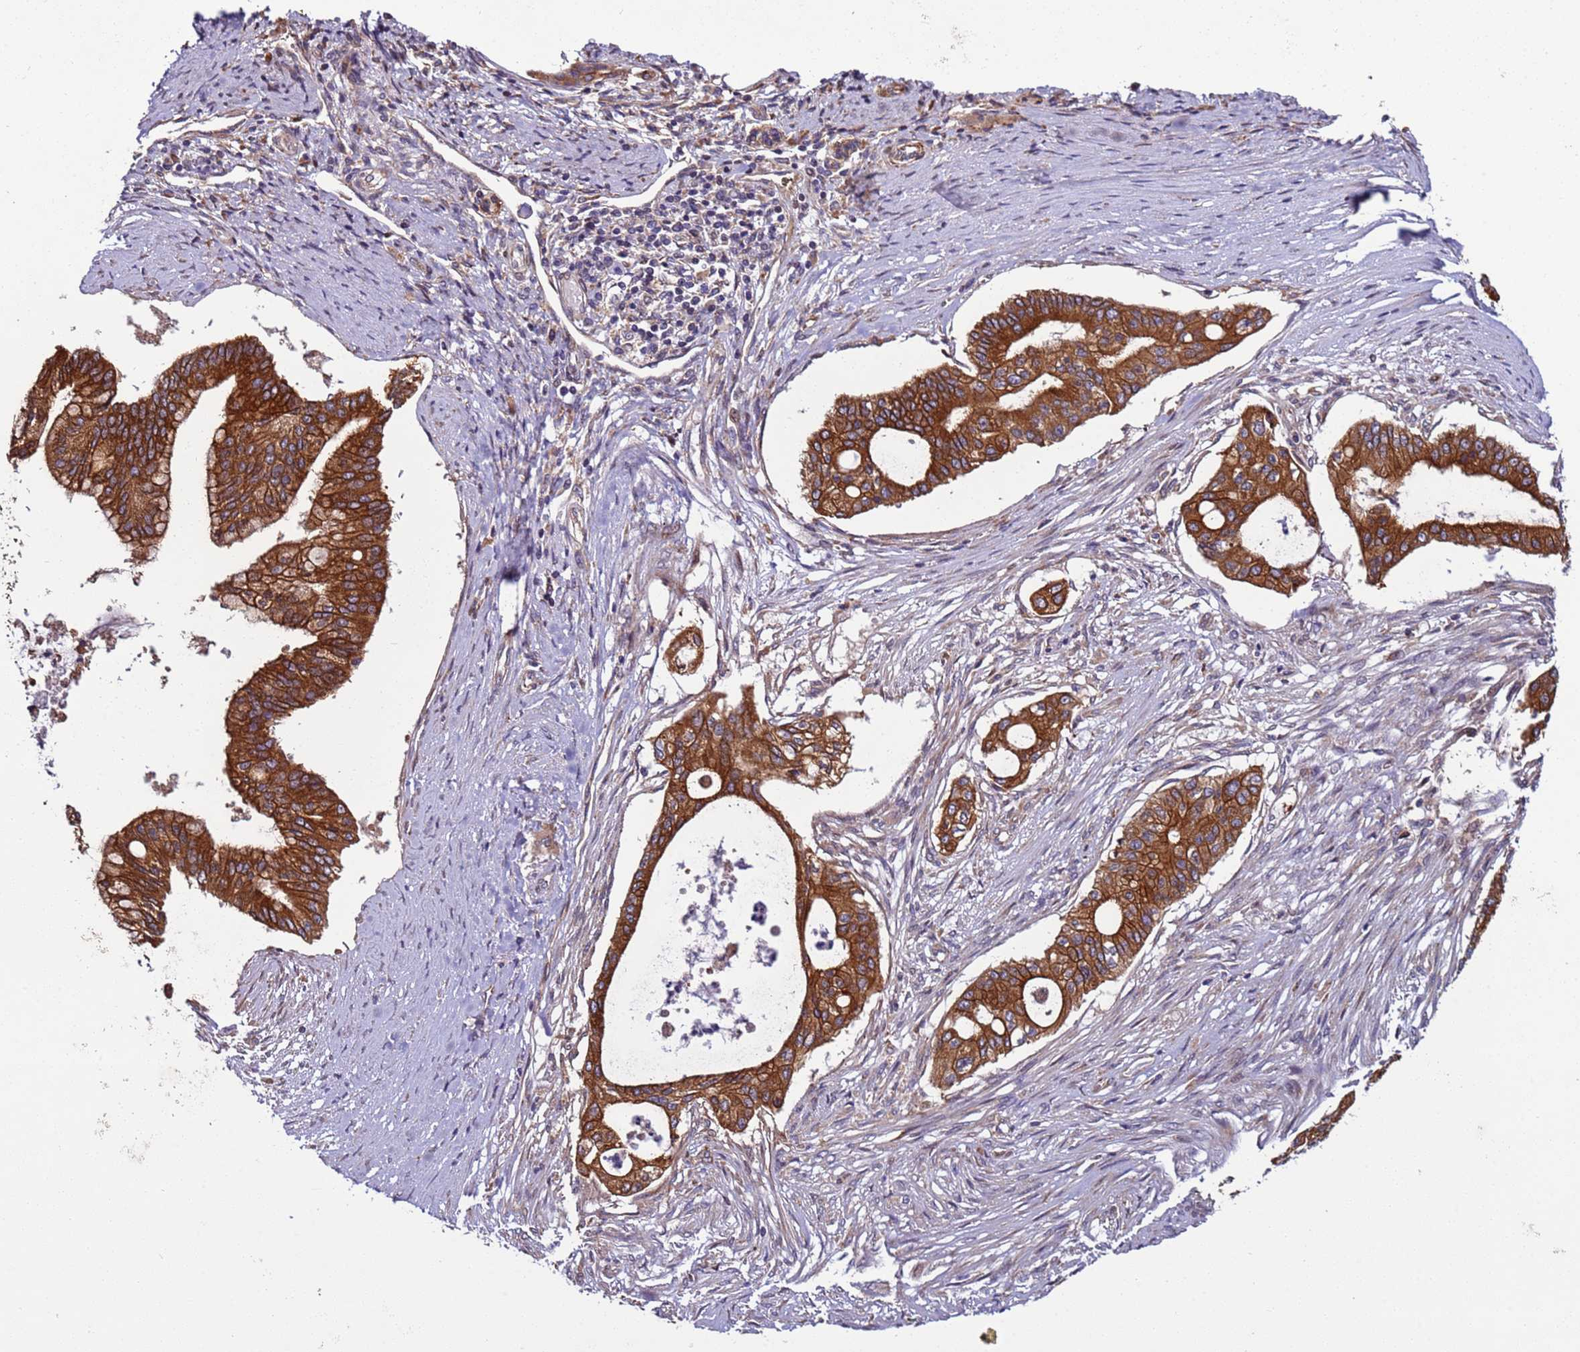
{"staining": {"intensity": "strong", "quantity": ">75%", "location": "cytoplasmic/membranous"}, "tissue": "pancreatic cancer", "cell_type": "Tumor cells", "image_type": "cancer", "snomed": [{"axis": "morphology", "description": "Adenocarcinoma, NOS"}, {"axis": "topography", "description": "Pancreas"}], "caption": "Pancreatic cancer (adenocarcinoma) stained for a protein reveals strong cytoplasmic/membranous positivity in tumor cells.", "gene": "MCRIP1", "patient": {"sex": "male", "age": 46}}